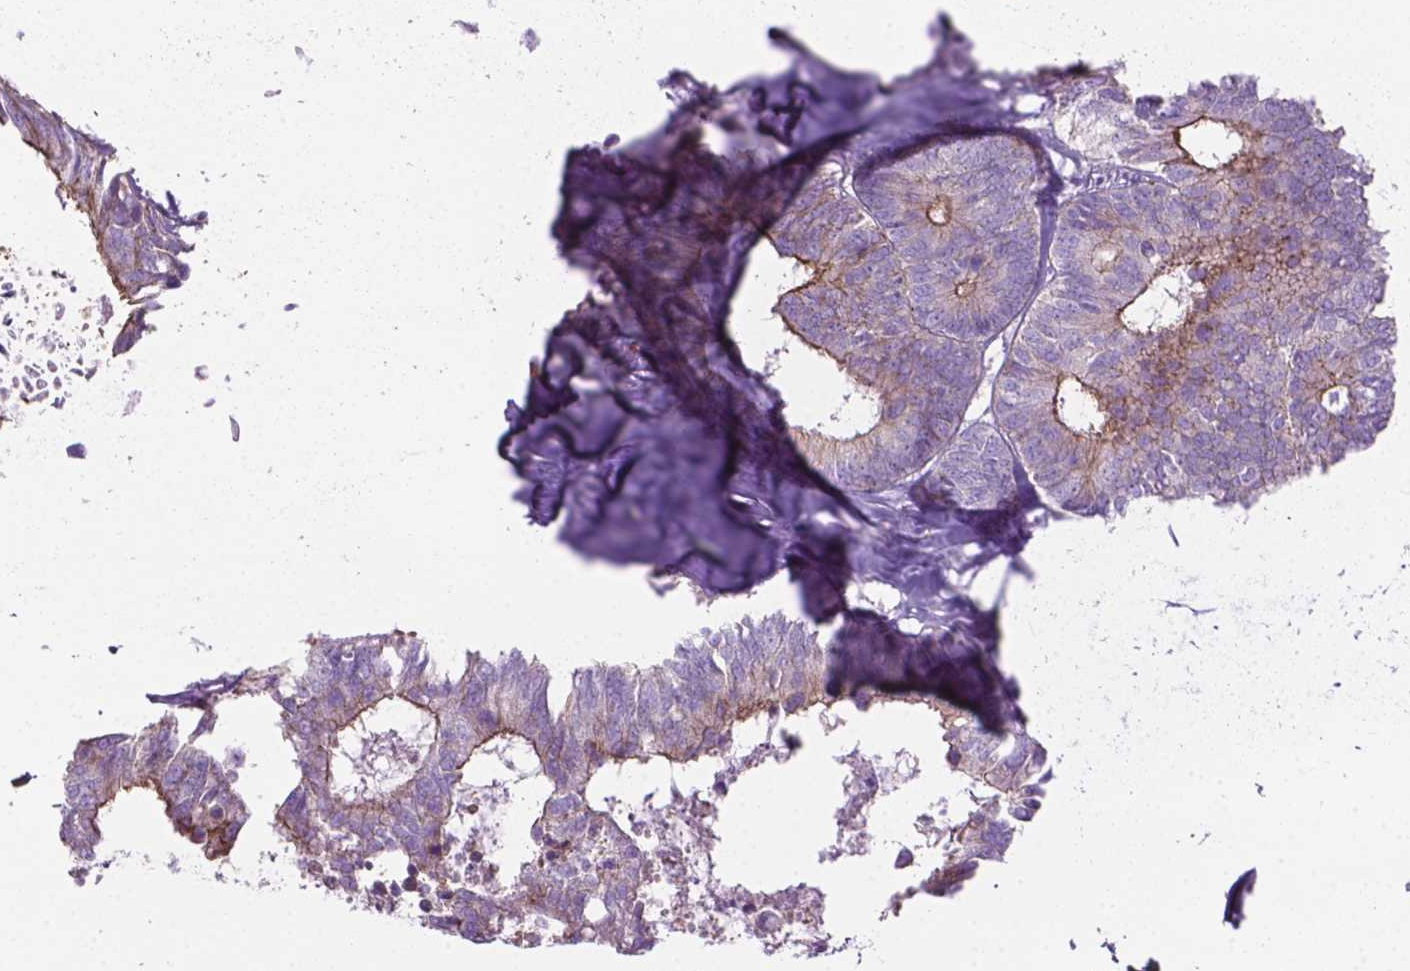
{"staining": {"intensity": "strong", "quantity": "25%-75%", "location": "cytoplasmic/membranous"}, "tissue": "colorectal cancer", "cell_type": "Tumor cells", "image_type": "cancer", "snomed": [{"axis": "morphology", "description": "Adenocarcinoma, NOS"}, {"axis": "topography", "description": "Colon"}, {"axis": "topography", "description": "Rectum"}], "caption": "Colorectal cancer was stained to show a protein in brown. There is high levels of strong cytoplasmic/membranous positivity in approximately 25%-75% of tumor cells.", "gene": "TENT5A", "patient": {"sex": "male", "age": 57}}